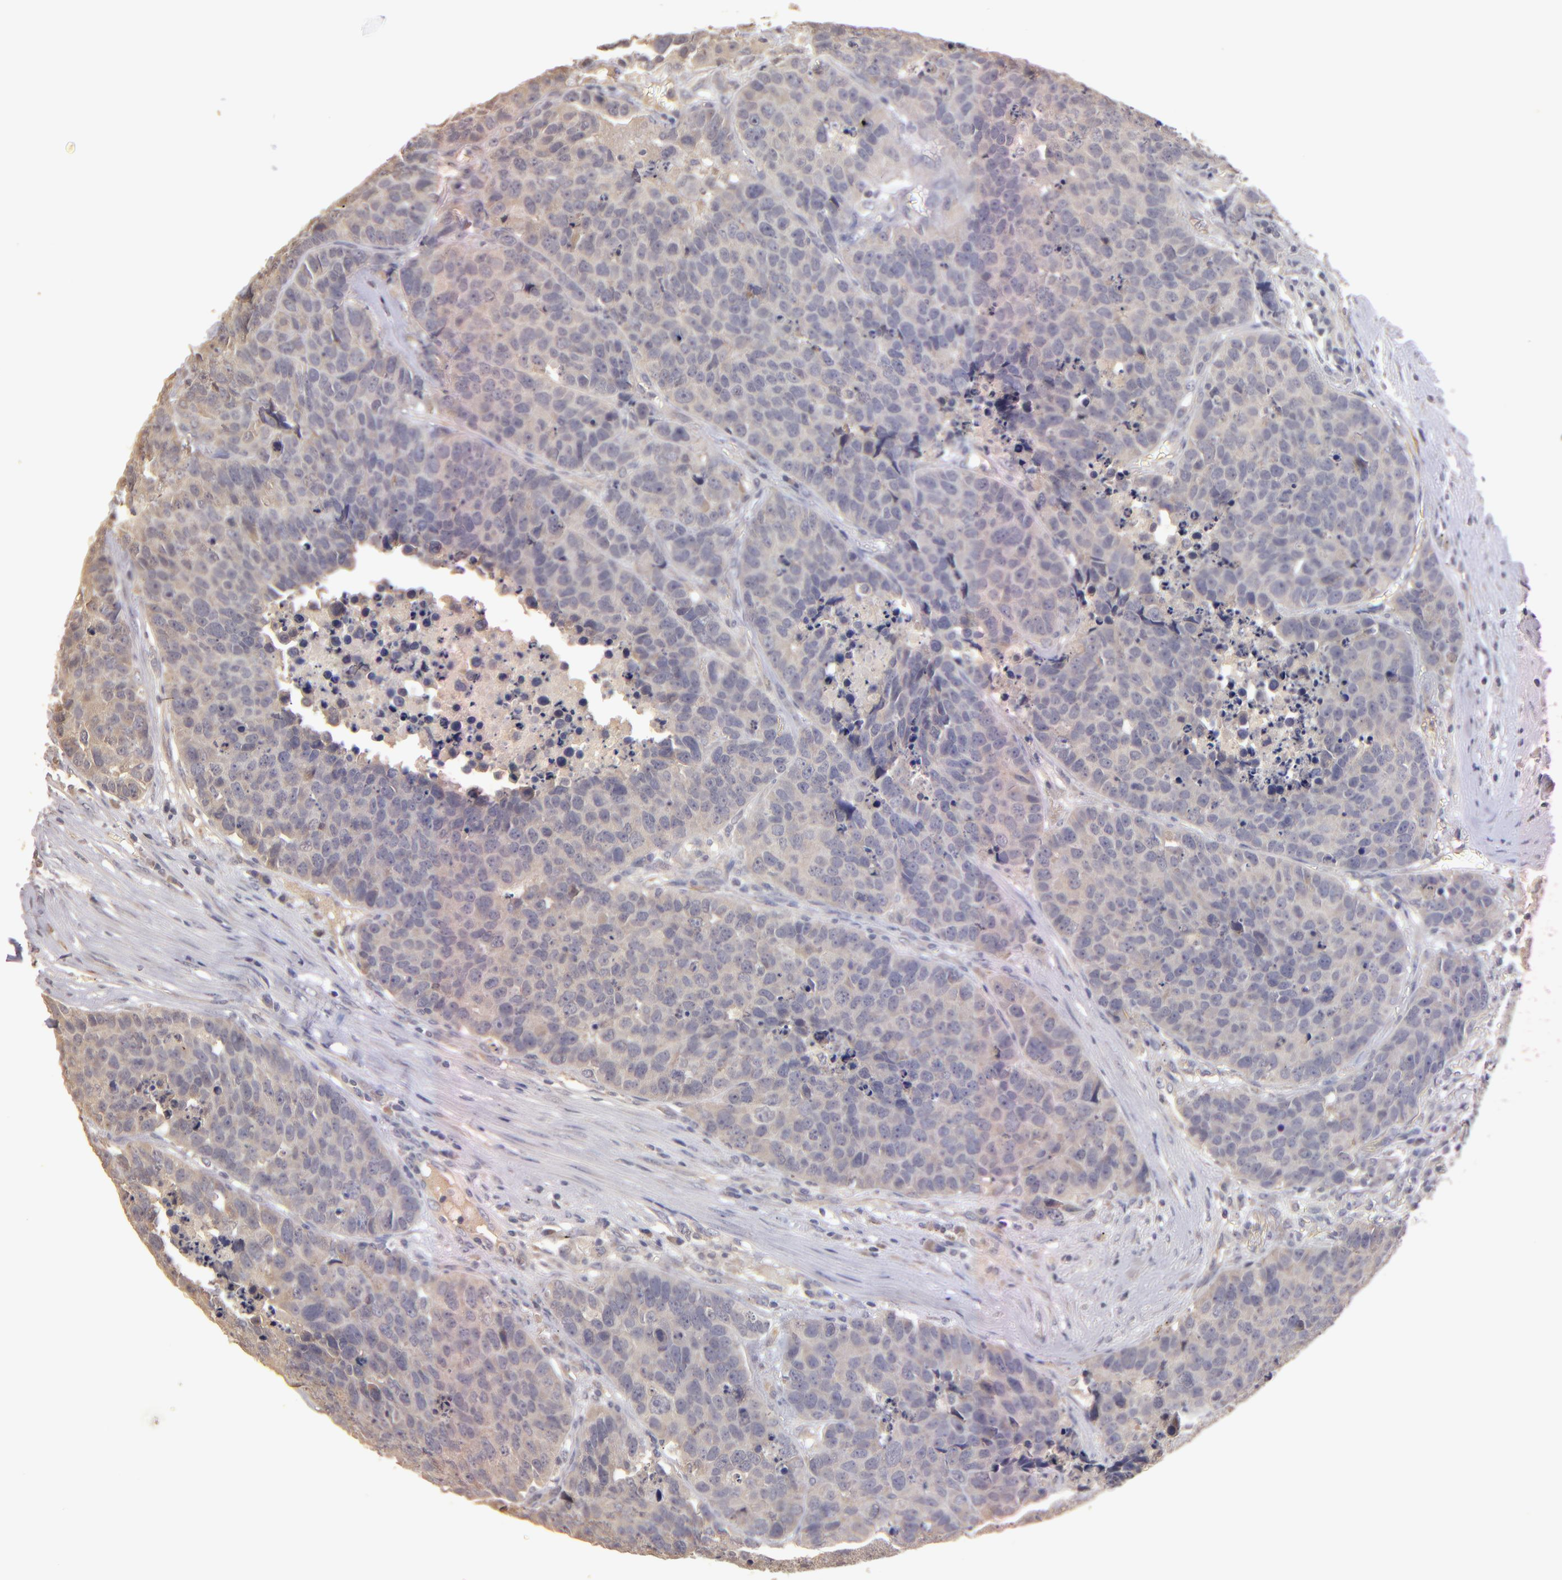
{"staining": {"intensity": "negative", "quantity": "none", "location": "none"}, "tissue": "carcinoid", "cell_type": "Tumor cells", "image_type": "cancer", "snomed": [{"axis": "morphology", "description": "Carcinoid, malignant, NOS"}, {"axis": "topography", "description": "Lung"}], "caption": "Tumor cells show no significant protein staining in carcinoid.", "gene": "GNAZ", "patient": {"sex": "male", "age": 60}}